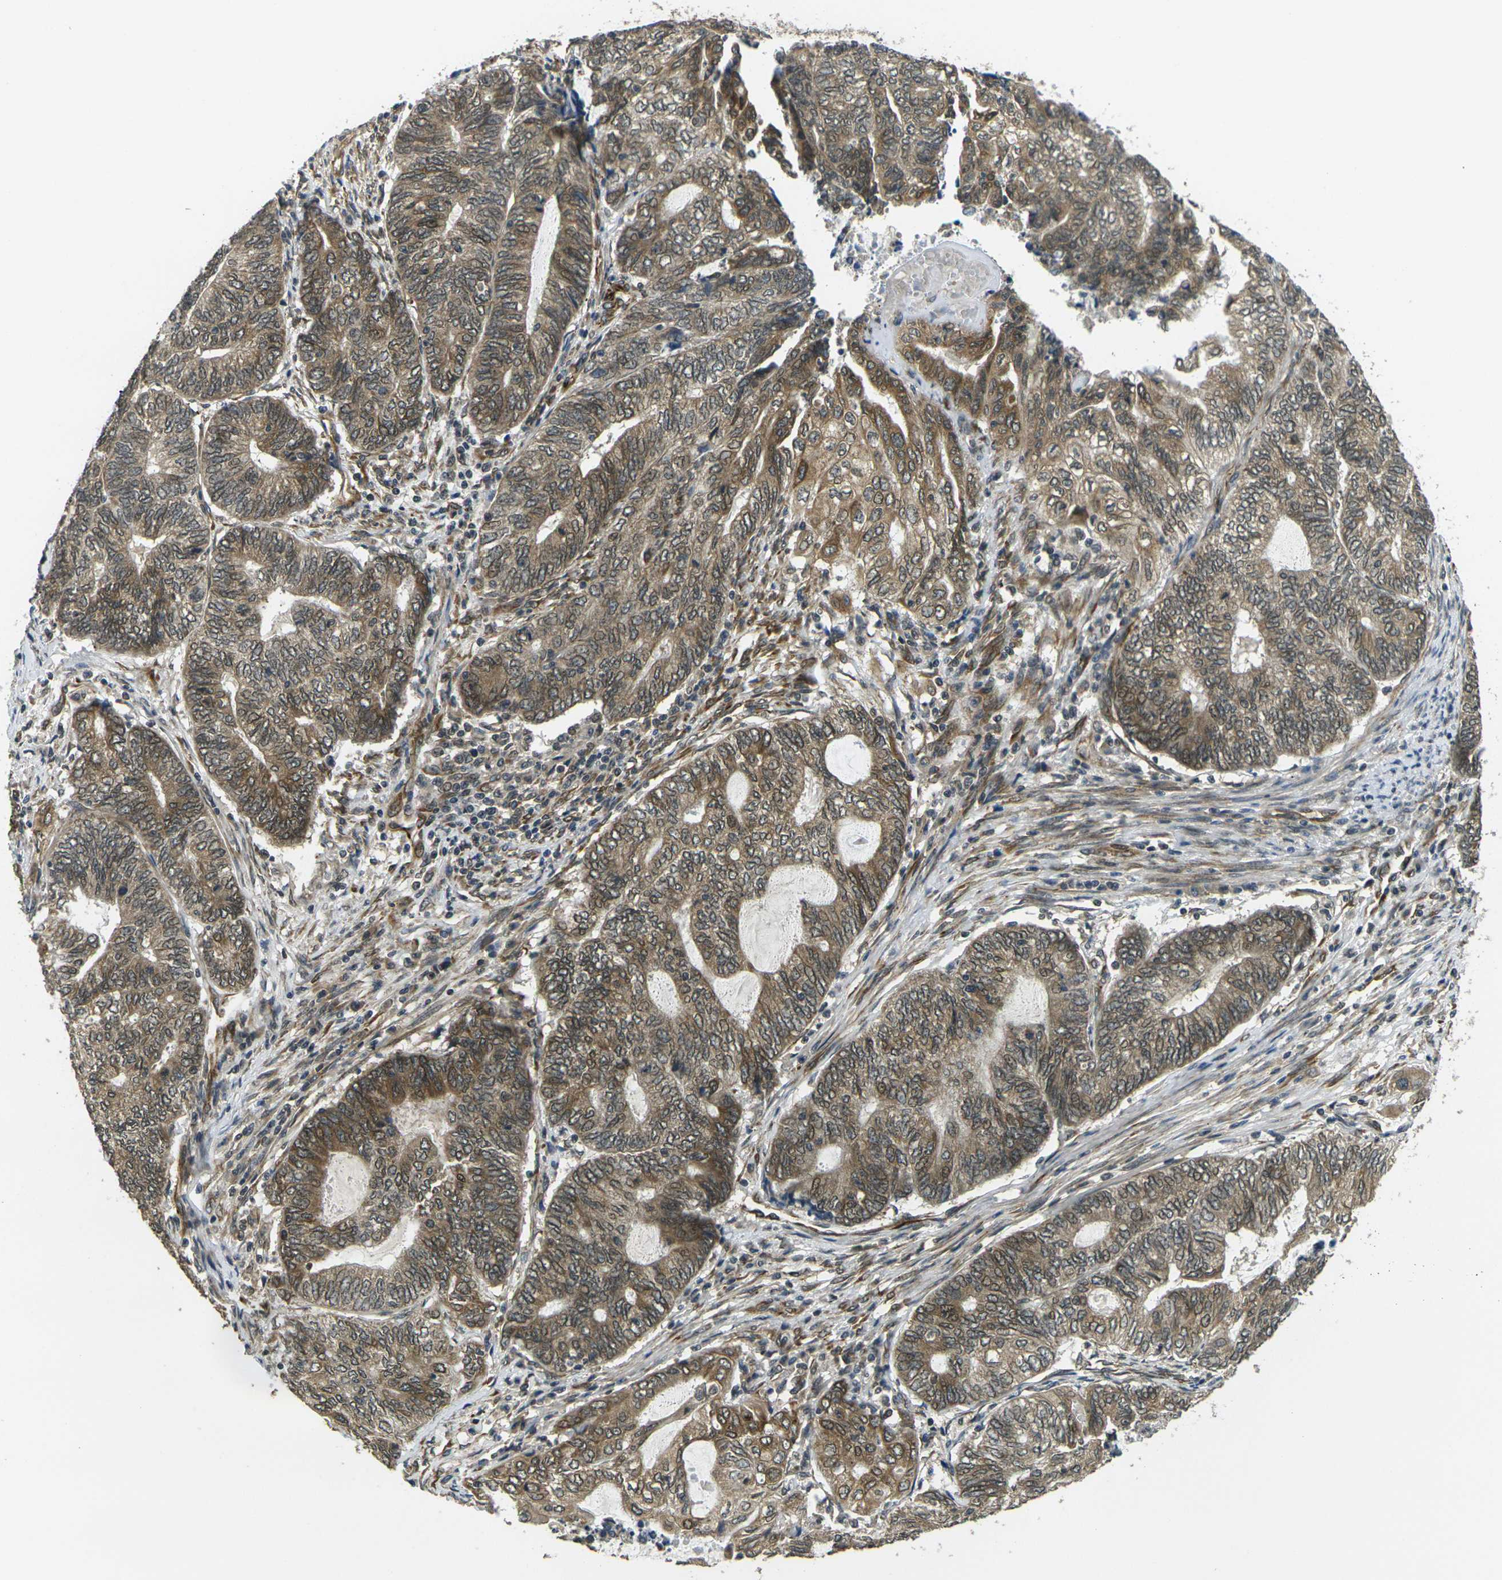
{"staining": {"intensity": "moderate", "quantity": ">75%", "location": "cytoplasmic/membranous,nuclear"}, "tissue": "endometrial cancer", "cell_type": "Tumor cells", "image_type": "cancer", "snomed": [{"axis": "morphology", "description": "Adenocarcinoma, NOS"}, {"axis": "topography", "description": "Uterus"}, {"axis": "topography", "description": "Endometrium"}], "caption": "Tumor cells show medium levels of moderate cytoplasmic/membranous and nuclear positivity in approximately >75% of cells in endometrial cancer (adenocarcinoma).", "gene": "FUT11", "patient": {"sex": "female", "age": 70}}